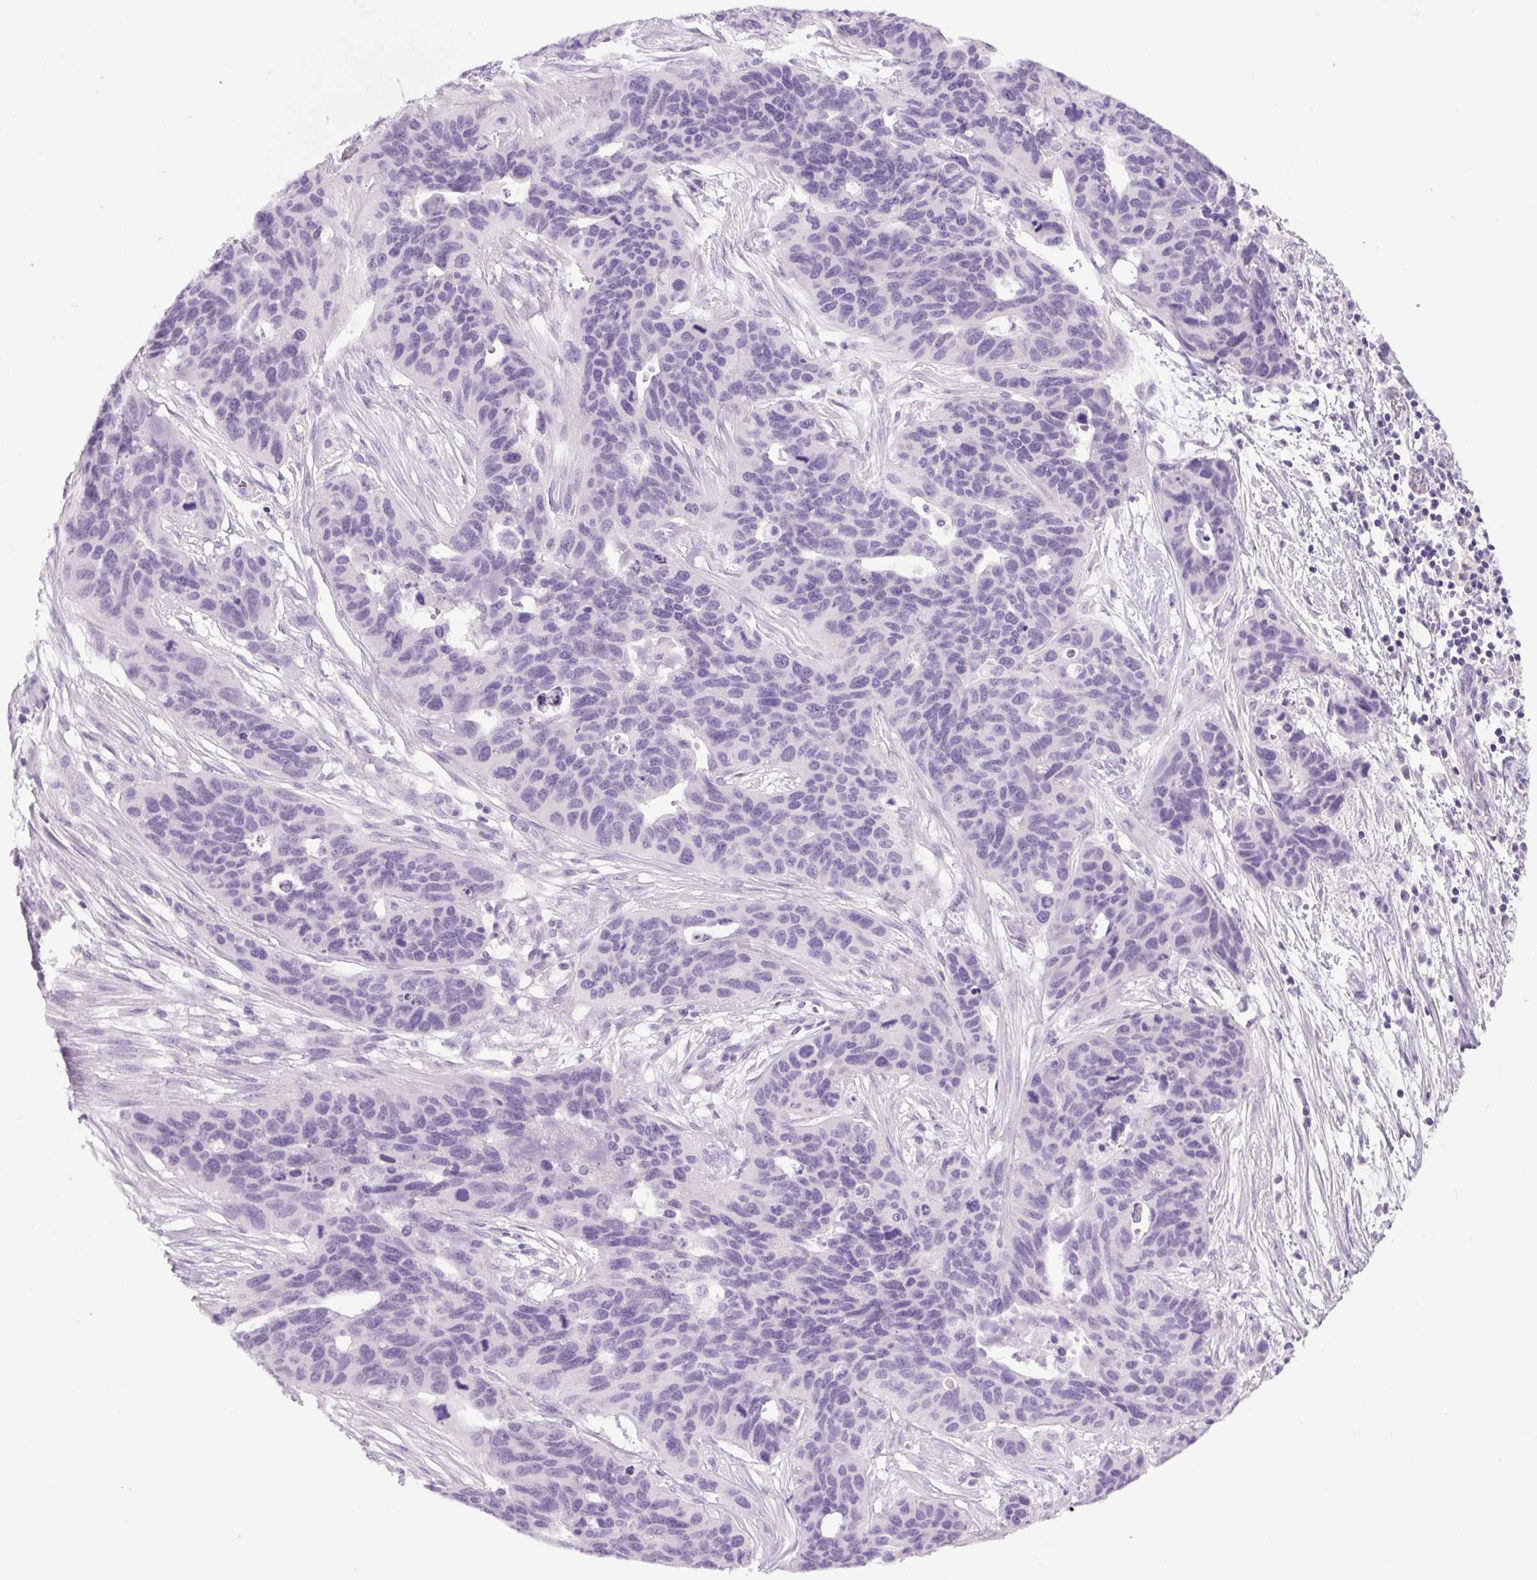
{"staining": {"intensity": "negative", "quantity": "none", "location": "none"}, "tissue": "ovarian cancer", "cell_type": "Tumor cells", "image_type": "cancer", "snomed": [{"axis": "morphology", "description": "Cystadenocarcinoma, serous, NOS"}, {"axis": "topography", "description": "Ovary"}], "caption": "Ovarian serous cystadenocarcinoma was stained to show a protein in brown. There is no significant expression in tumor cells.", "gene": "COL9A2", "patient": {"sex": "female", "age": 64}}